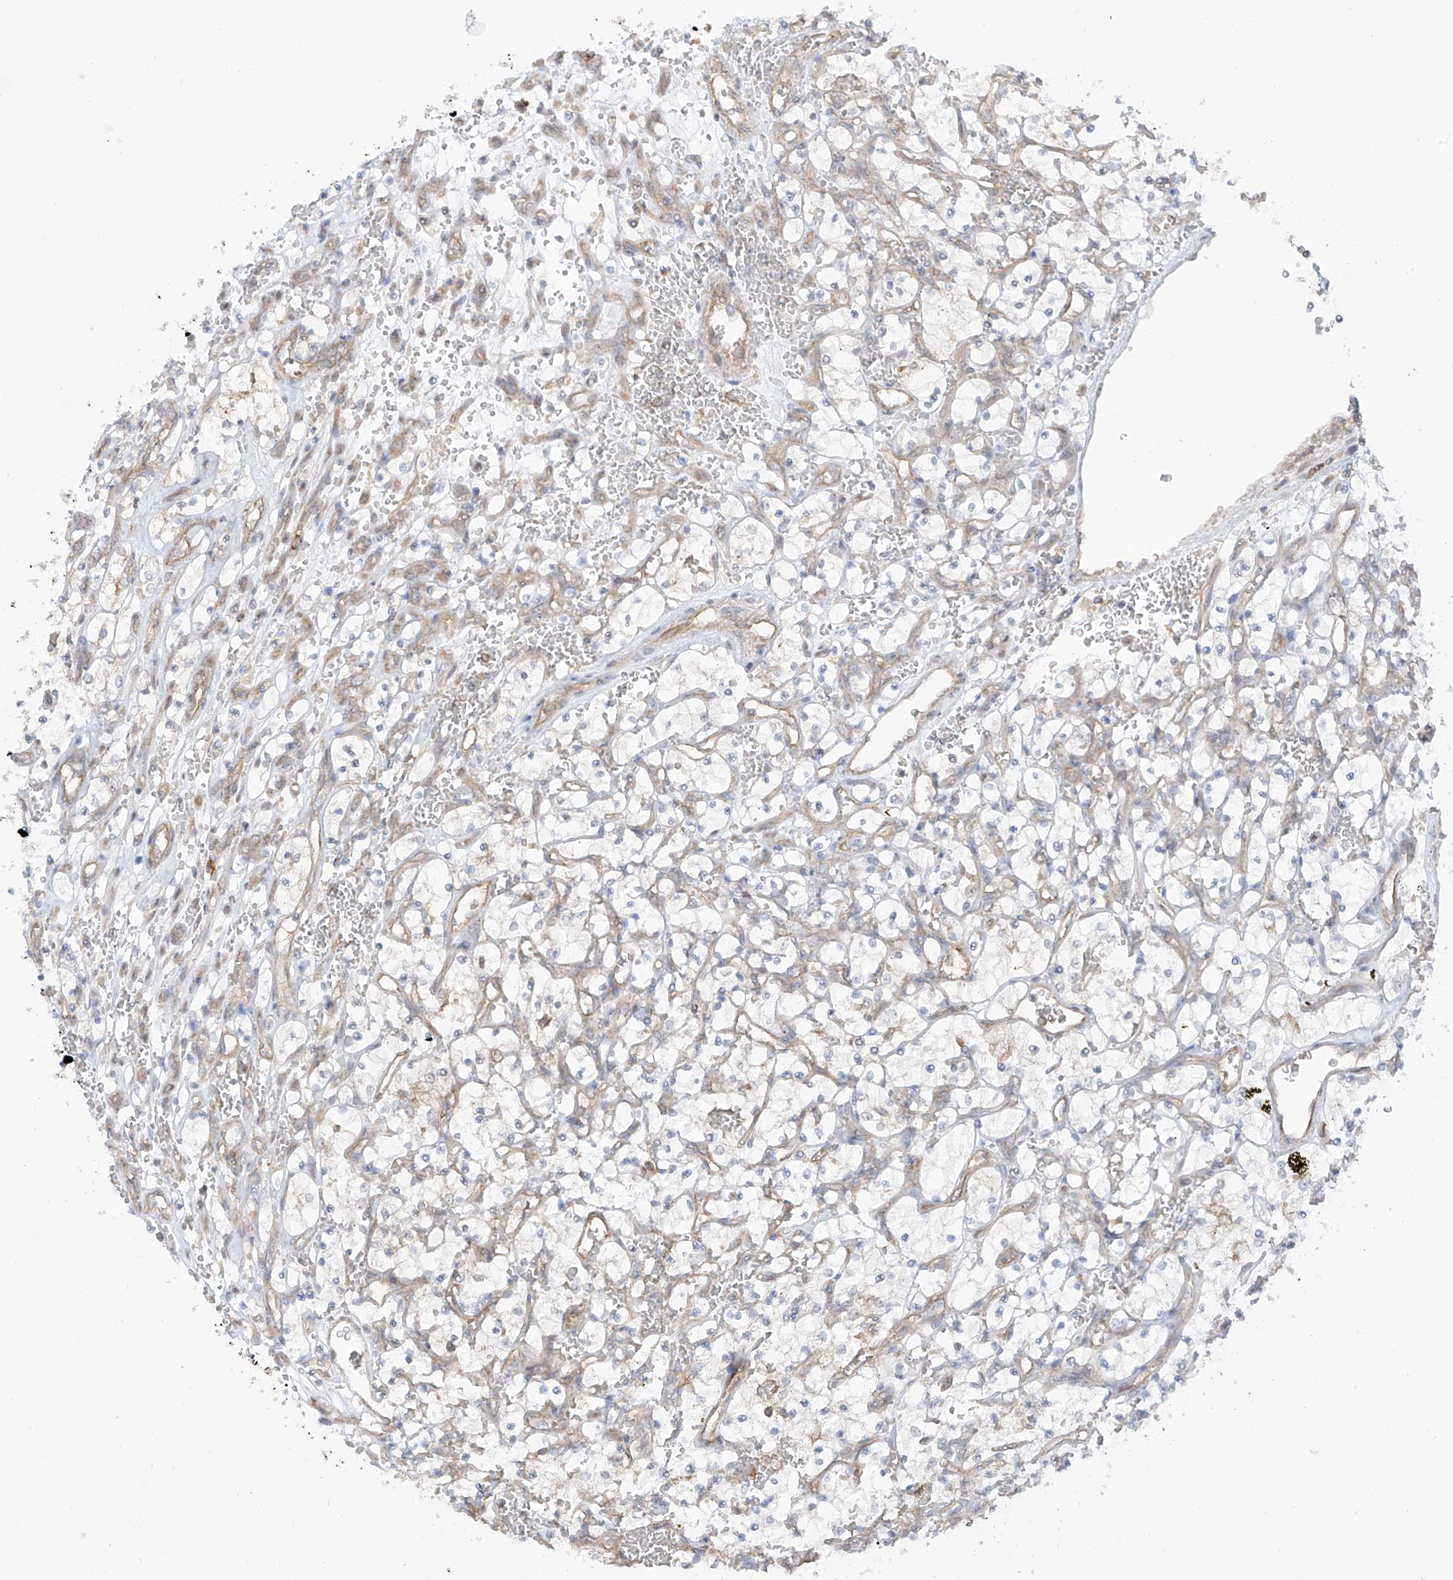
{"staining": {"intensity": "weak", "quantity": "<25%", "location": "cytoplasmic/membranous"}, "tissue": "renal cancer", "cell_type": "Tumor cells", "image_type": "cancer", "snomed": [{"axis": "morphology", "description": "Adenocarcinoma, NOS"}, {"axis": "topography", "description": "Kidney"}], "caption": "This micrograph is of renal cancer stained with immunohistochemistry (IHC) to label a protein in brown with the nuclei are counter-stained blue. There is no staining in tumor cells.", "gene": "REPS1", "patient": {"sex": "female", "age": 69}}